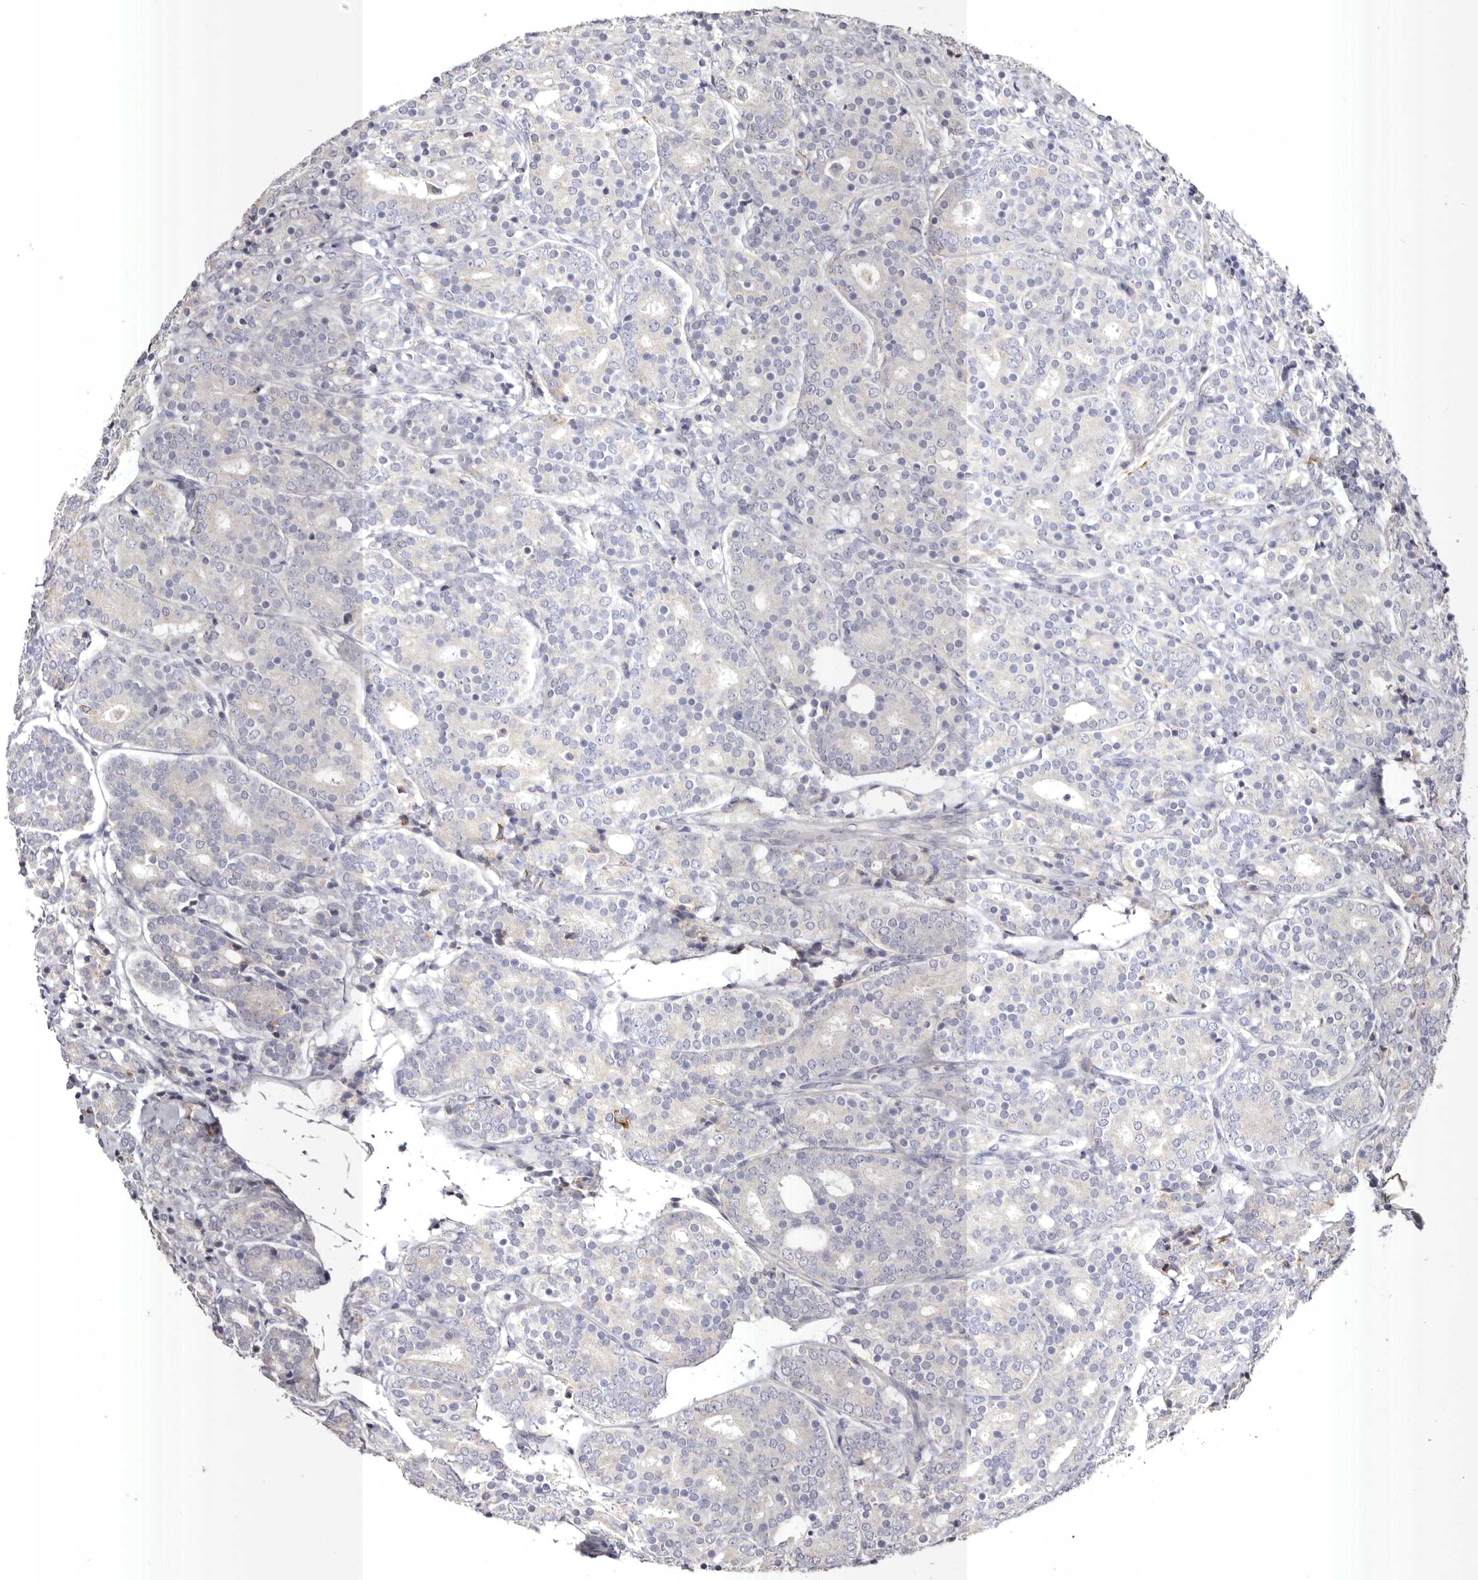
{"staining": {"intensity": "negative", "quantity": "none", "location": "none"}, "tissue": "prostate cancer", "cell_type": "Tumor cells", "image_type": "cancer", "snomed": [{"axis": "morphology", "description": "Adenocarcinoma, High grade"}, {"axis": "topography", "description": "Prostate"}], "caption": "Photomicrograph shows no protein expression in tumor cells of prostate adenocarcinoma (high-grade) tissue. (Stains: DAB (3,3'-diaminobenzidine) immunohistochemistry (IHC) with hematoxylin counter stain, Microscopy: brightfield microscopy at high magnification).", "gene": "S1PR5", "patient": {"sex": "male", "age": 62}}